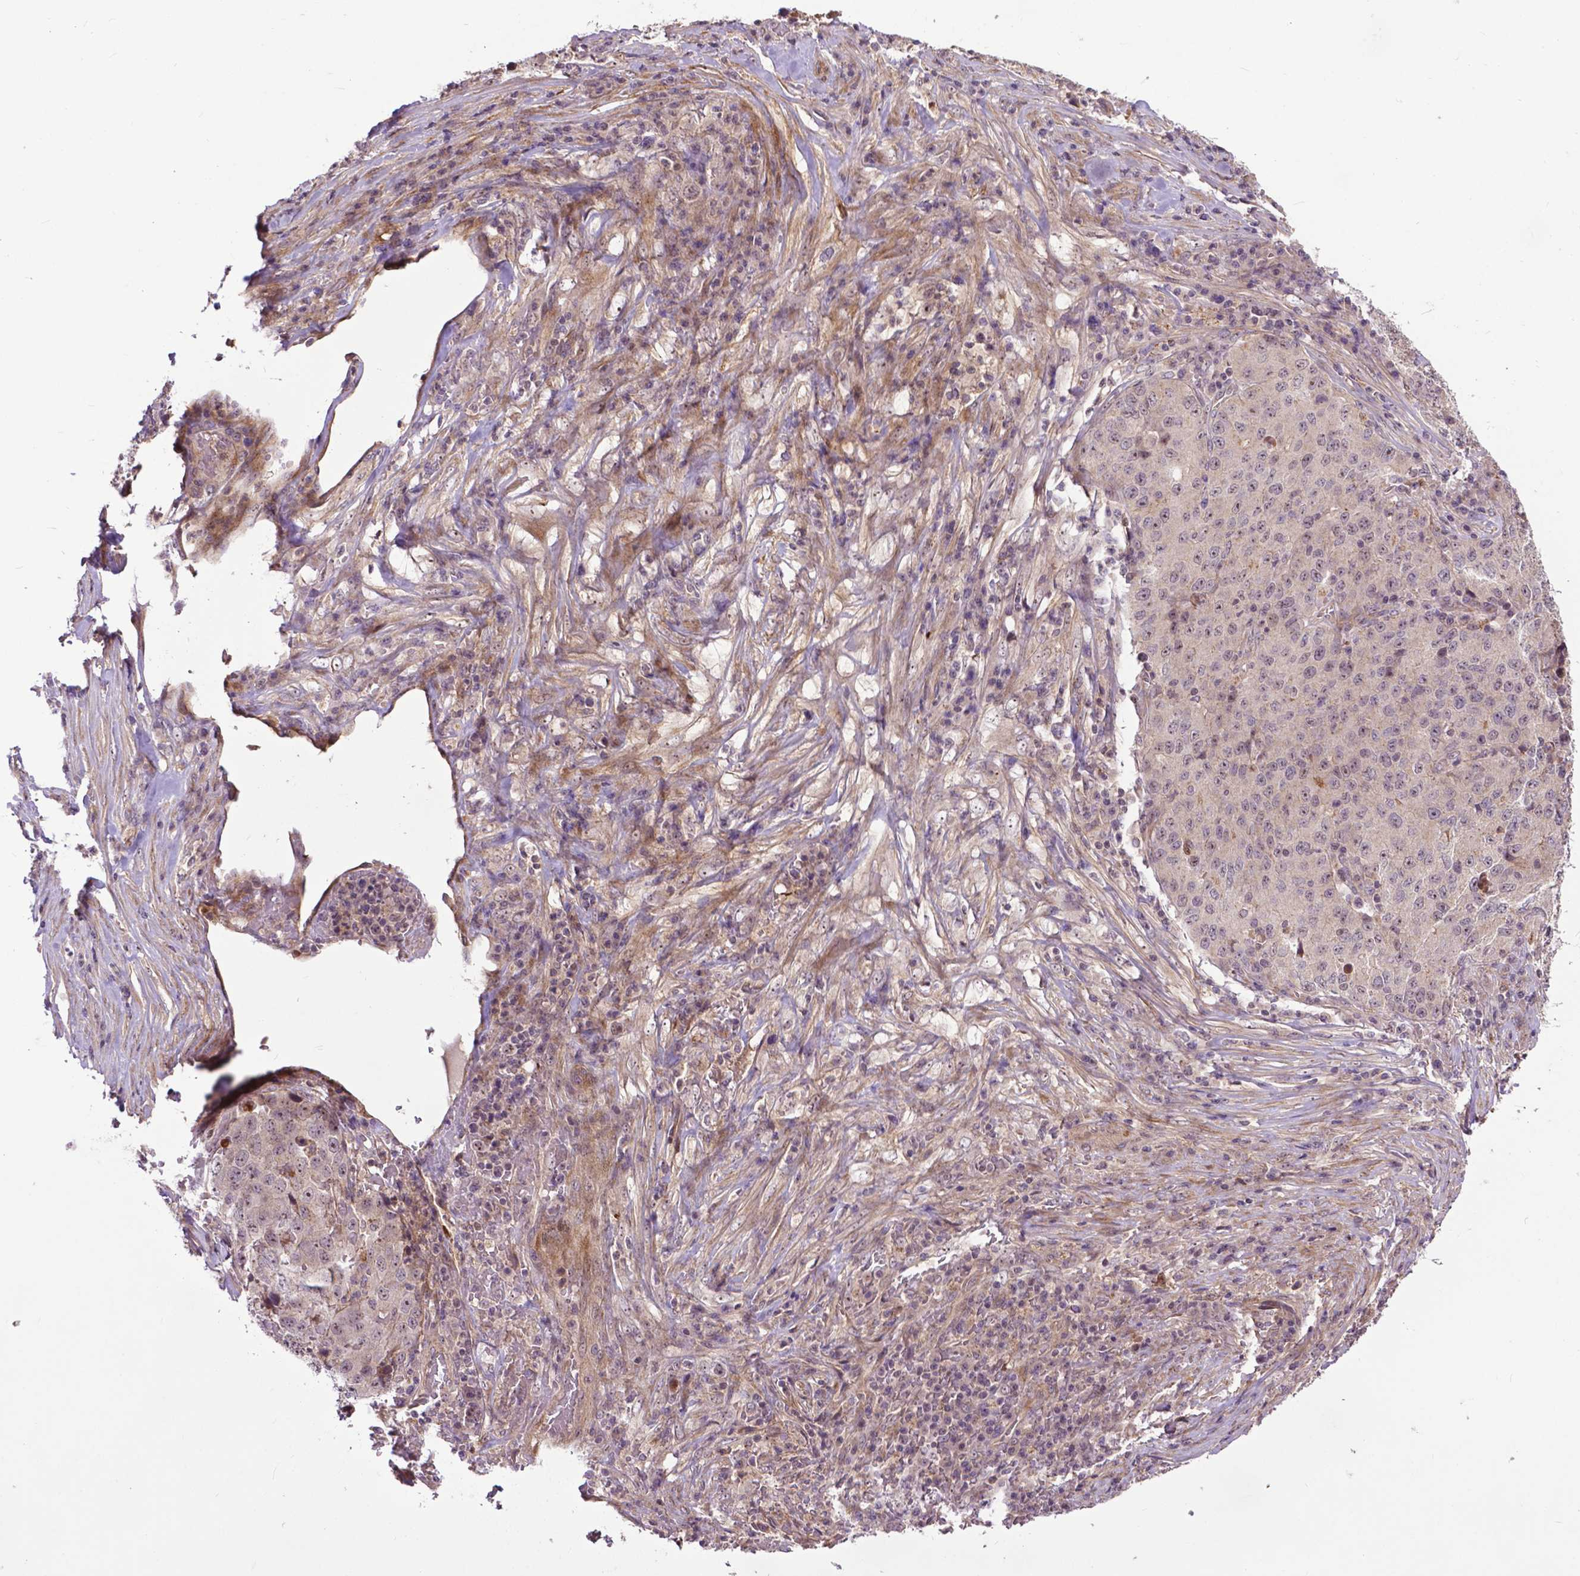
{"staining": {"intensity": "weak", "quantity": "<25%", "location": "nuclear"}, "tissue": "stomach cancer", "cell_type": "Tumor cells", "image_type": "cancer", "snomed": [{"axis": "morphology", "description": "Adenocarcinoma, NOS"}, {"axis": "topography", "description": "Stomach"}], "caption": "IHC photomicrograph of neoplastic tissue: stomach cancer (adenocarcinoma) stained with DAB (3,3'-diaminobenzidine) demonstrates no significant protein staining in tumor cells.", "gene": "PARP3", "patient": {"sex": "male", "age": 71}}